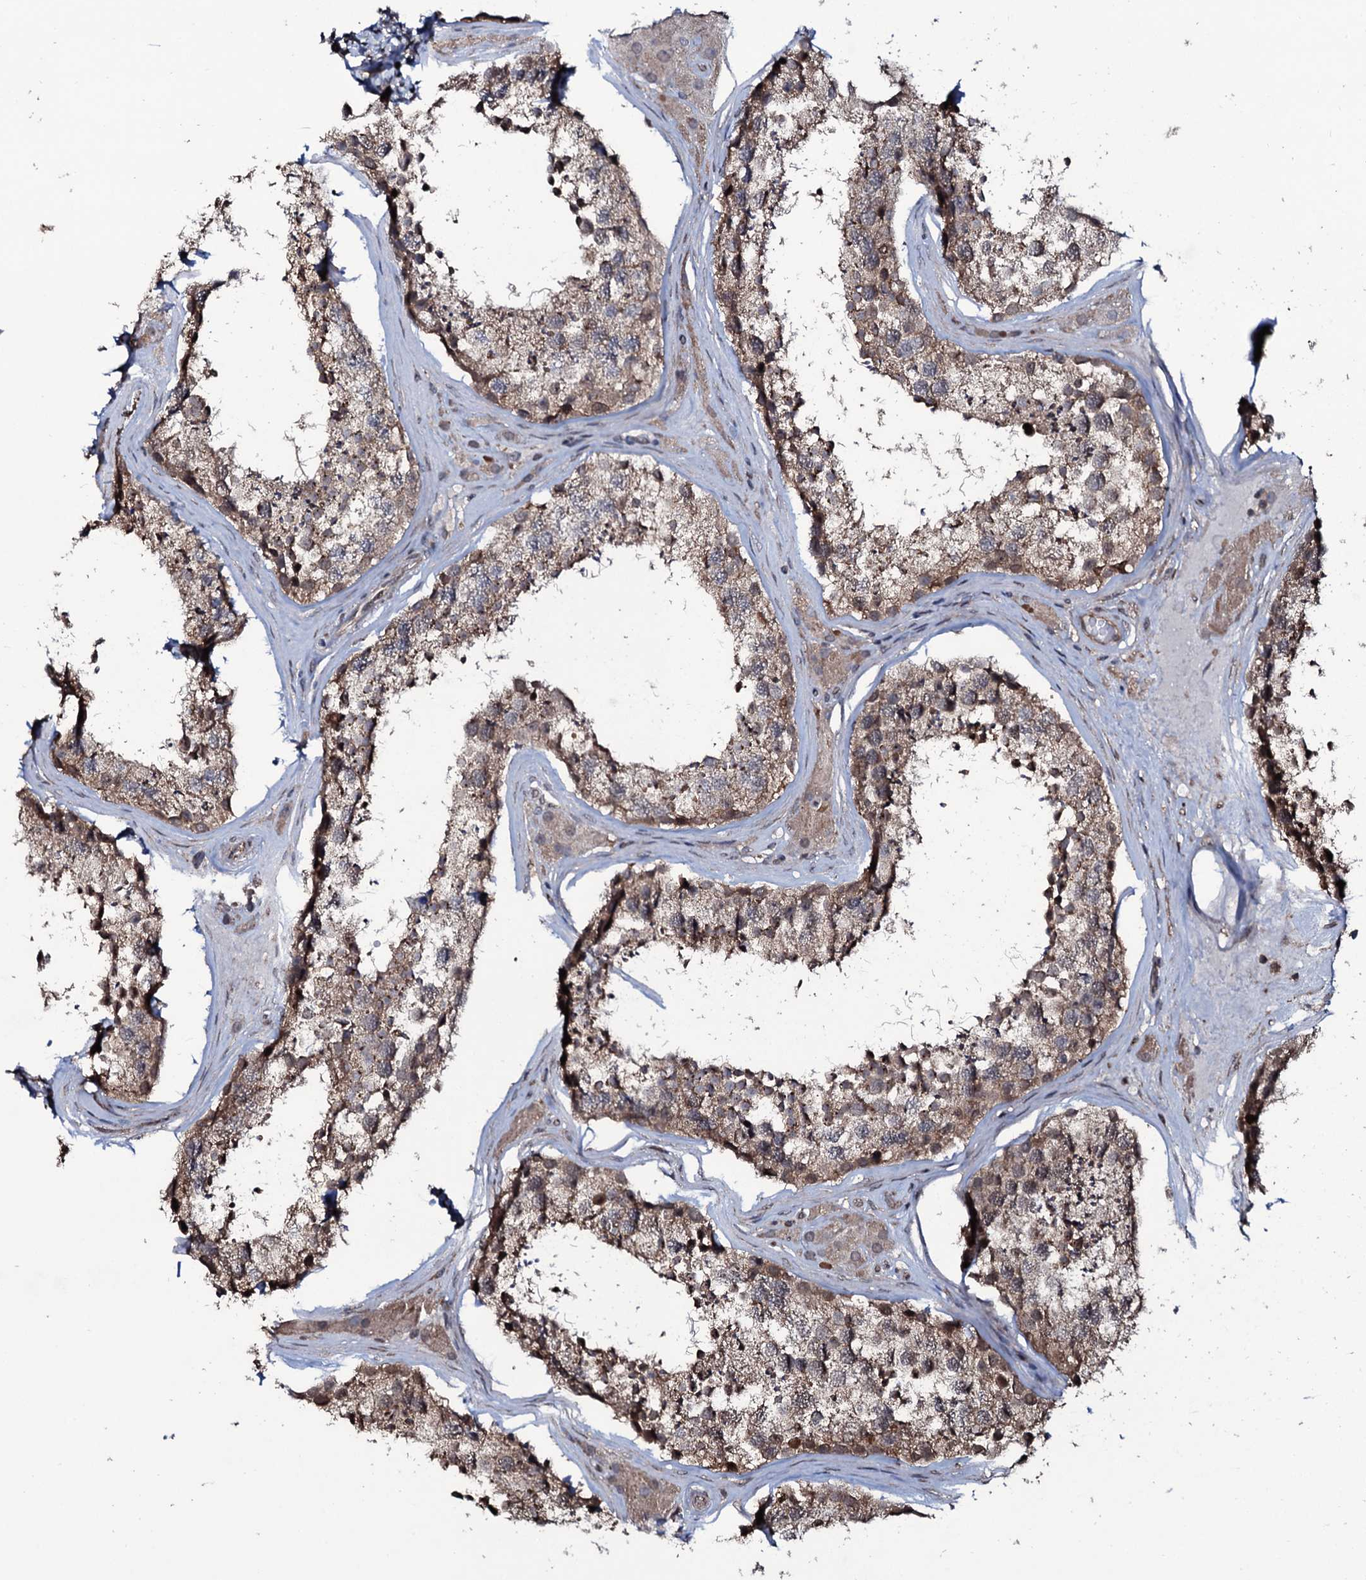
{"staining": {"intensity": "moderate", "quantity": ">75%", "location": "cytoplasmic/membranous"}, "tissue": "testis", "cell_type": "Cells in seminiferous ducts", "image_type": "normal", "snomed": [{"axis": "morphology", "description": "Normal tissue, NOS"}, {"axis": "topography", "description": "Testis"}], "caption": "Immunohistochemistry (IHC) image of unremarkable testis: testis stained using immunohistochemistry reveals medium levels of moderate protein expression localized specifically in the cytoplasmic/membranous of cells in seminiferous ducts, appearing as a cytoplasmic/membranous brown color.", "gene": "COG6", "patient": {"sex": "male", "age": 46}}